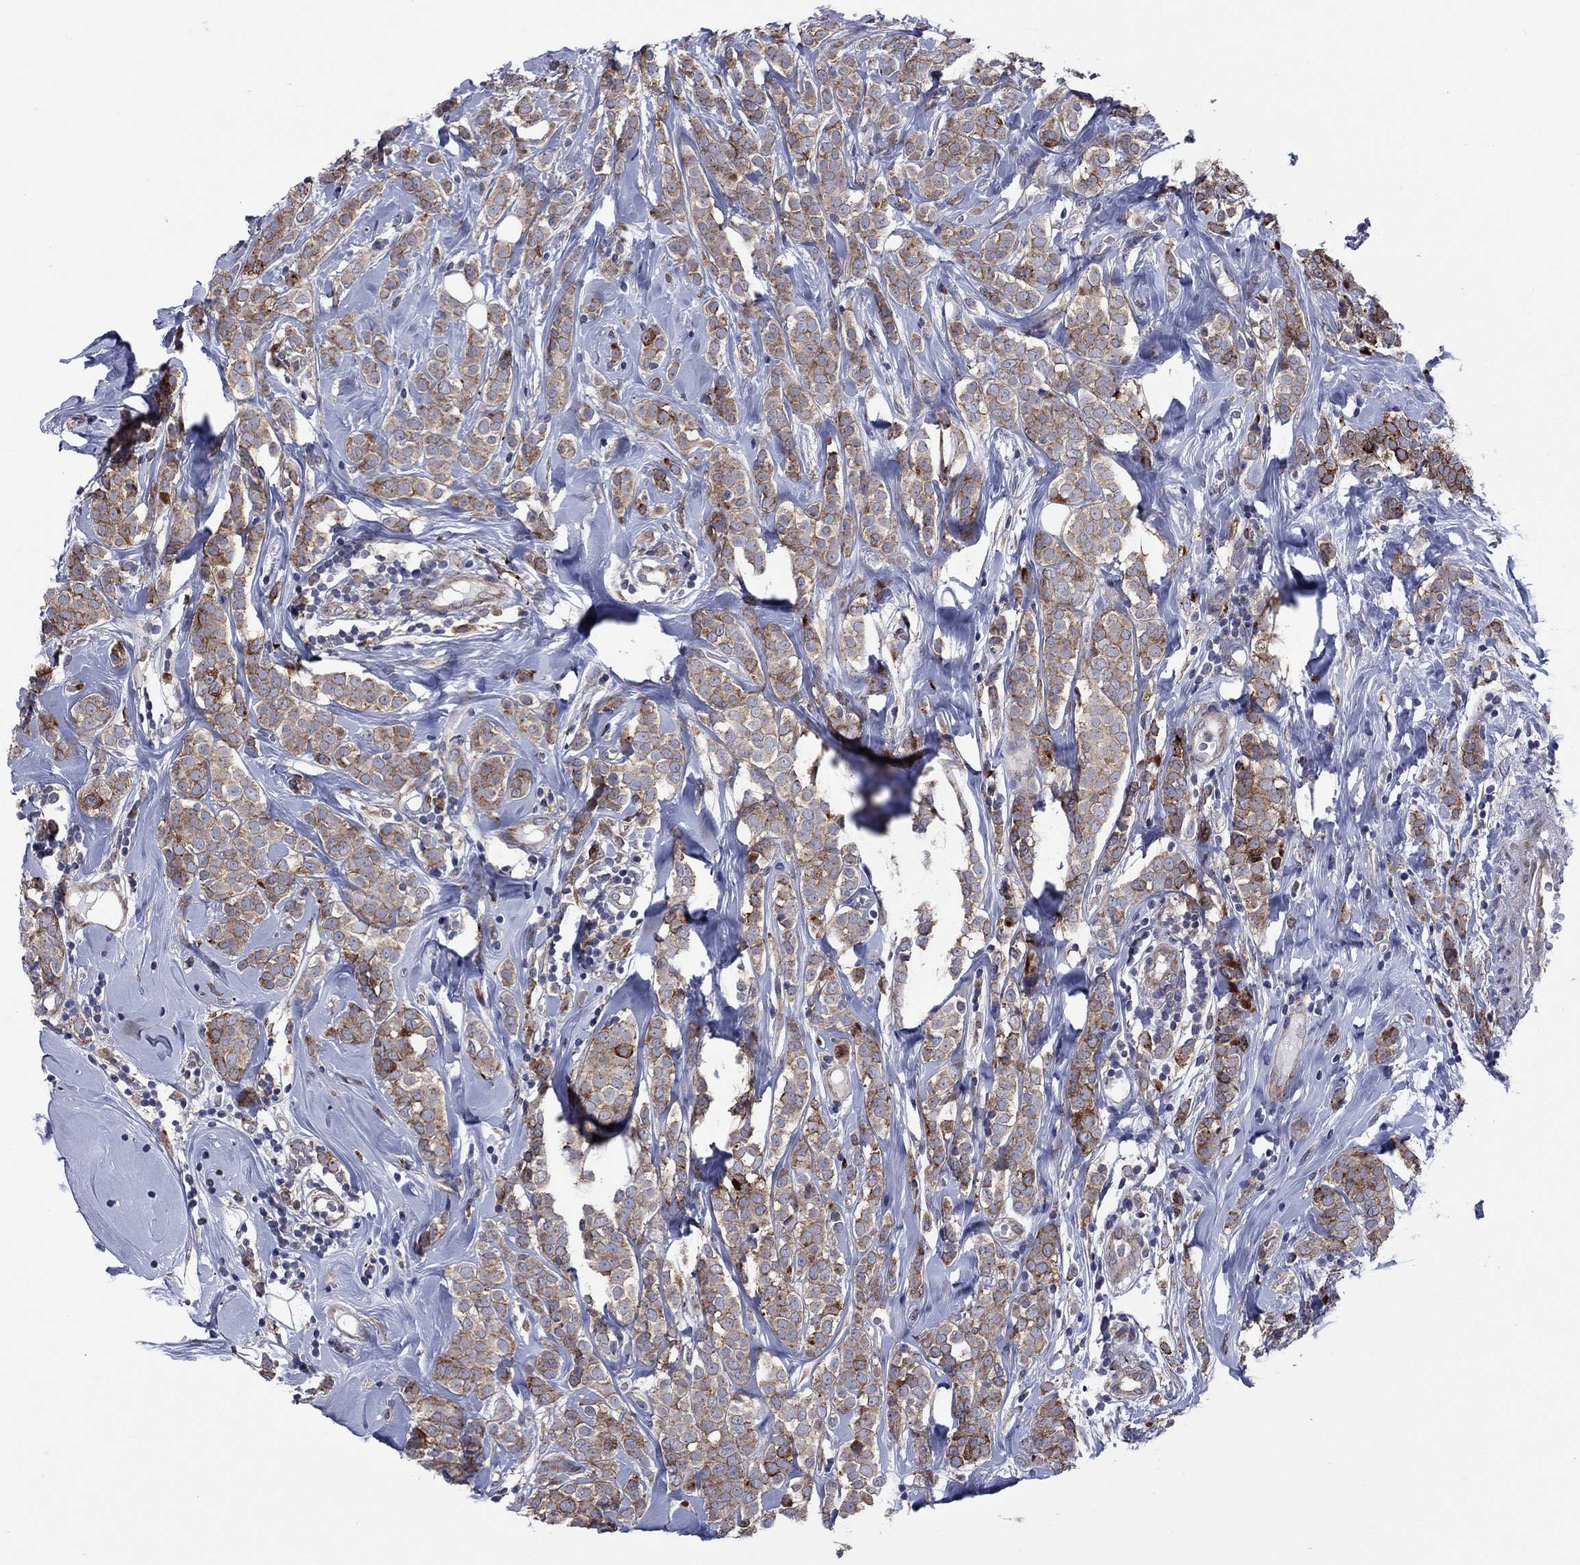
{"staining": {"intensity": "moderate", "quantity": "25%-75%", "location": "cytoplasmic/membranous"}, "tissue": "breast cancer", "cell_type": "Tumor cells", "image_type": "cancer", "snomed": [{"axis": "morphology", "description": "Lobular carcinoma"}, {"axis": "topography", "description": "Breast"}], "caption": "Human breast lobular carcinoma stained with a protein marker demonstrates moderate staining in tumor cells.", "gene": "GPR155", "patient": {"sex": "female", "age": 49}}